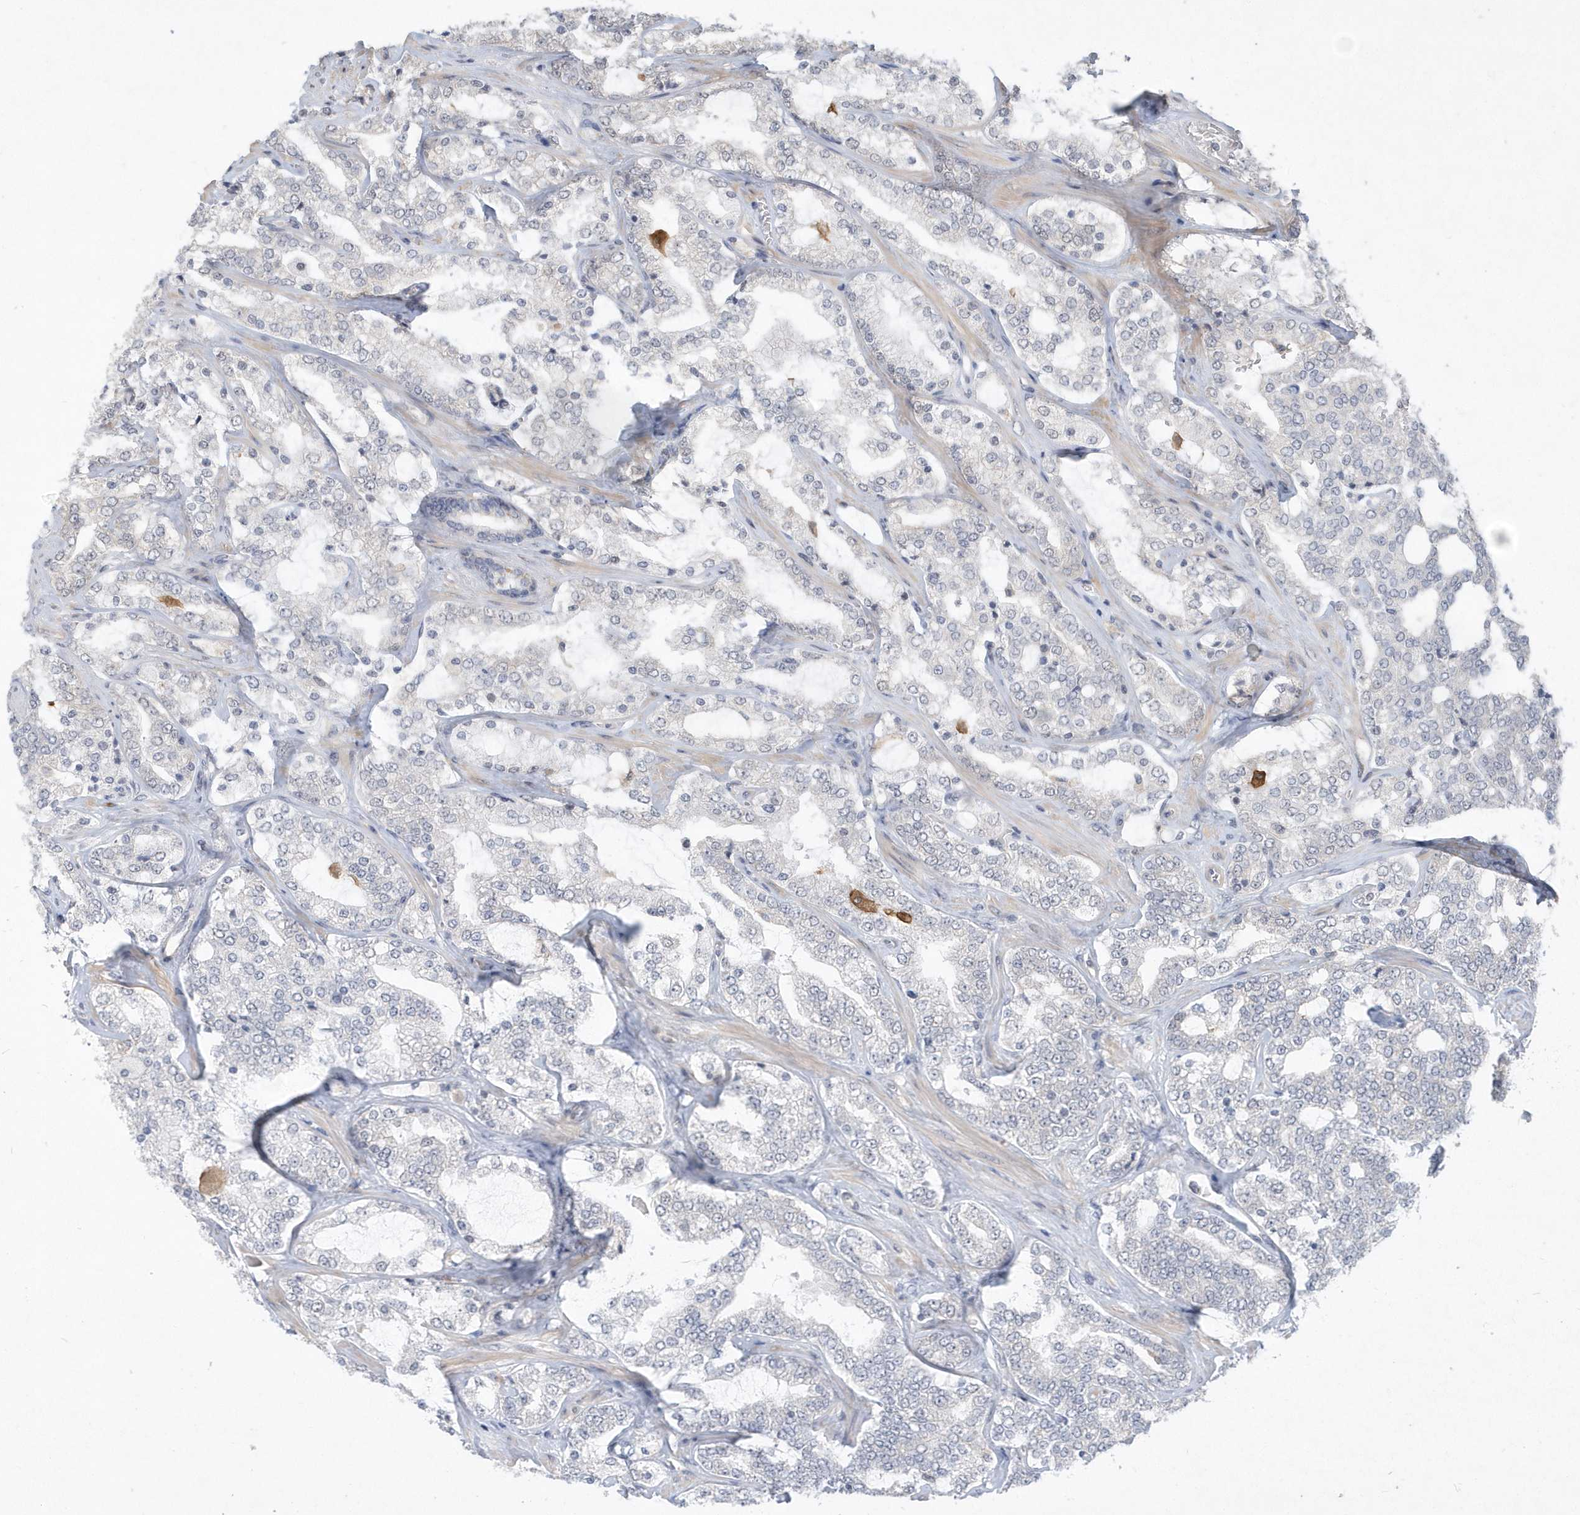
{"staining": {"intensity": "negative", "quantity": "none", "location": "none"}, "tissue": "prostate cancer", "cell_type": "Tumor cells", "image_type": "cancer", "snomed": [{"axis": "morphology", "description": "Adenocarcinoma, High grade"}, {"axis": "topography", "description": "Prostate"}], "caption": "A high-resolution photomicrograph shows immunohistochemistry staining of high-grade adenocarcinoma (prostate), which displays no significant expression in tumor cells.", "gene": "TSPEAR", "patient": {"sex": "male", "age": 64}}